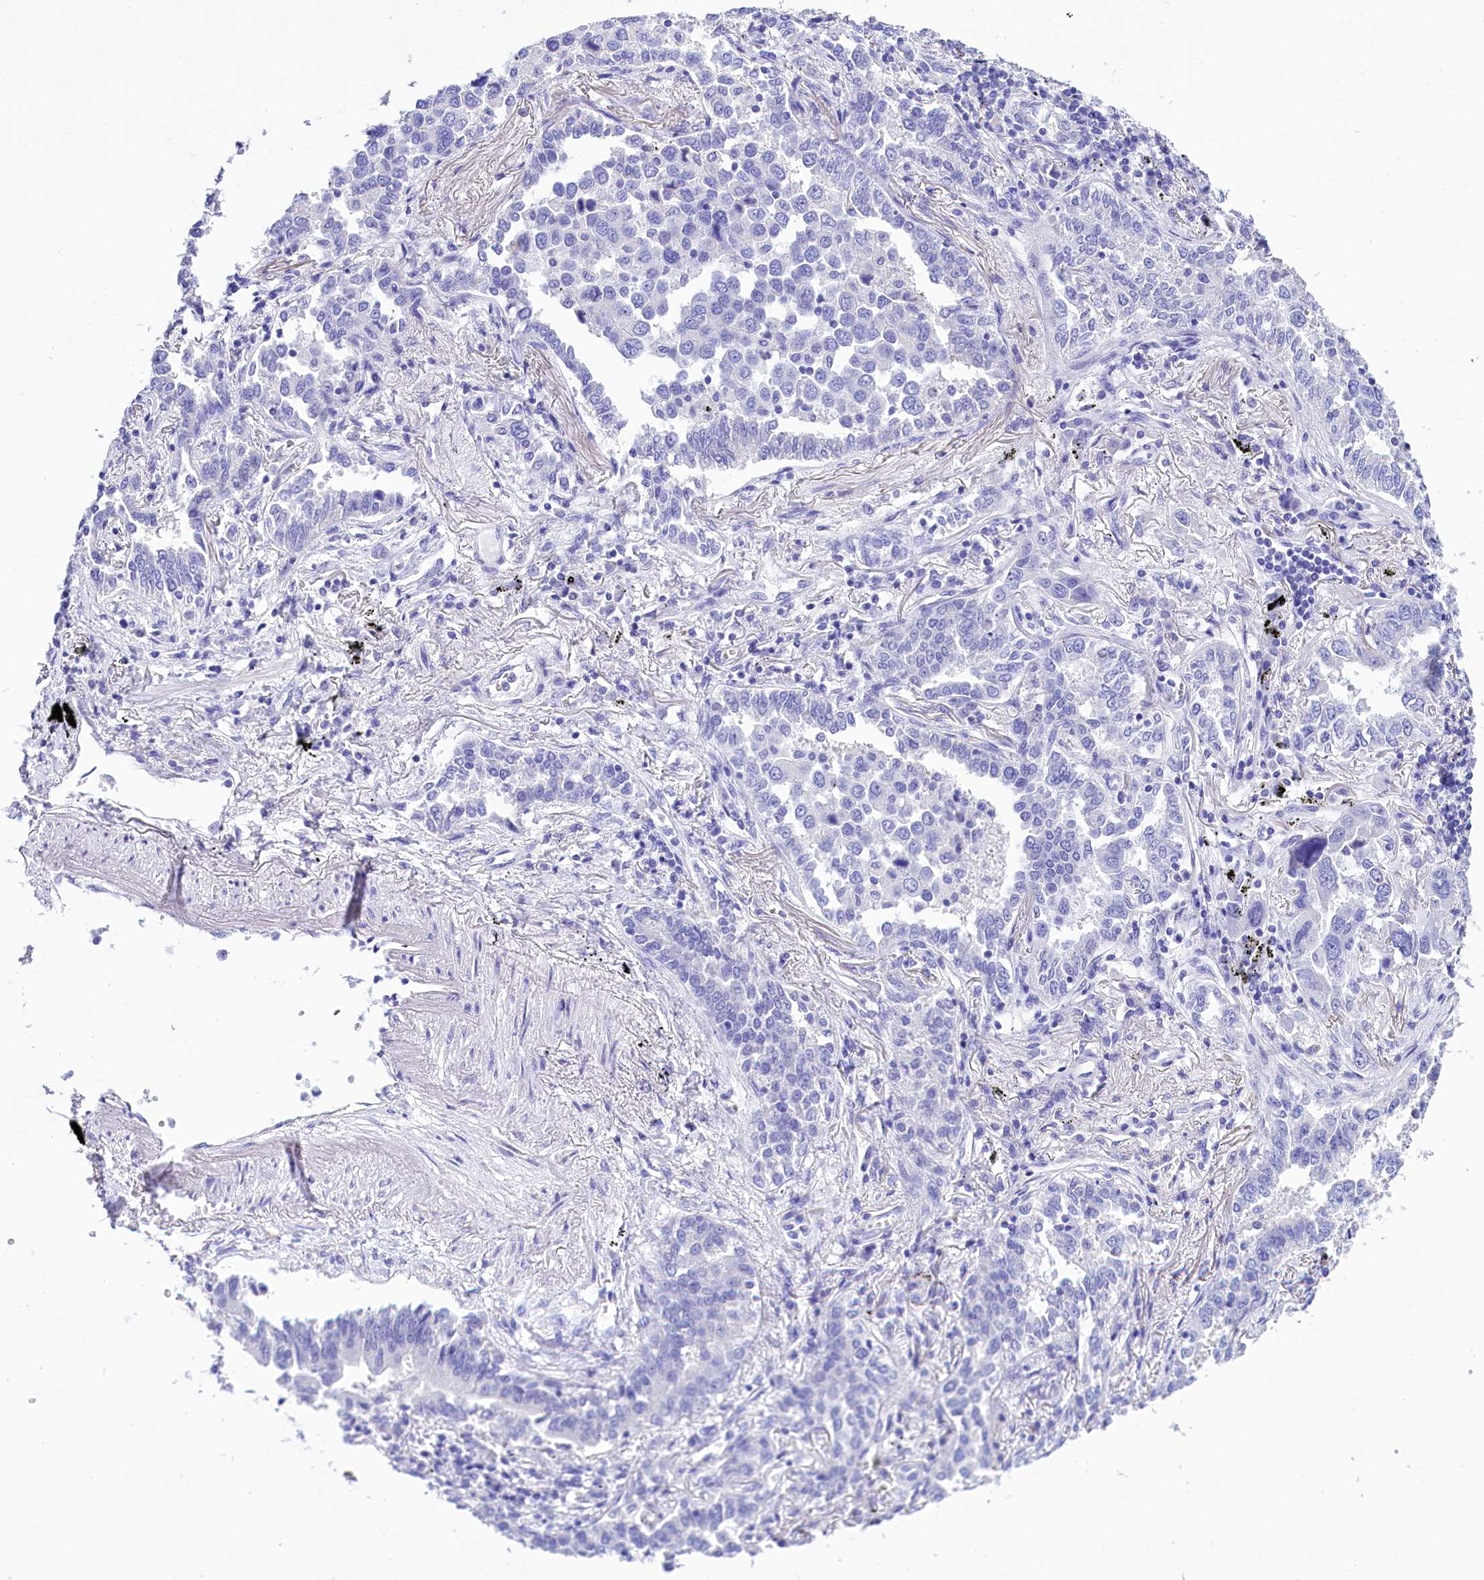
{"staining": {"intensity": "negative", "quantity": "none", "location": "none"}, "tissue": "lung cancer", "cell_type": "Tumor cells", "image_type": "cancer", "snomed": [{"axis": "morphology", "description": "Adenocarcinoma, NOS"}, {"axis": "topography", "description": "Lung"}], "caption": "An immunohistochemistry histopathology image of lung adenocarcinoma is shown. There is no staining in tumor cells of lung adenocarcinoma. (DAB (3,3'-diaminobenzidine) immunohistochemistry (IHC) with hematoxylin counter stain).", "gene": "TTC36", "patient": {"sex": "male", "age": 67}}